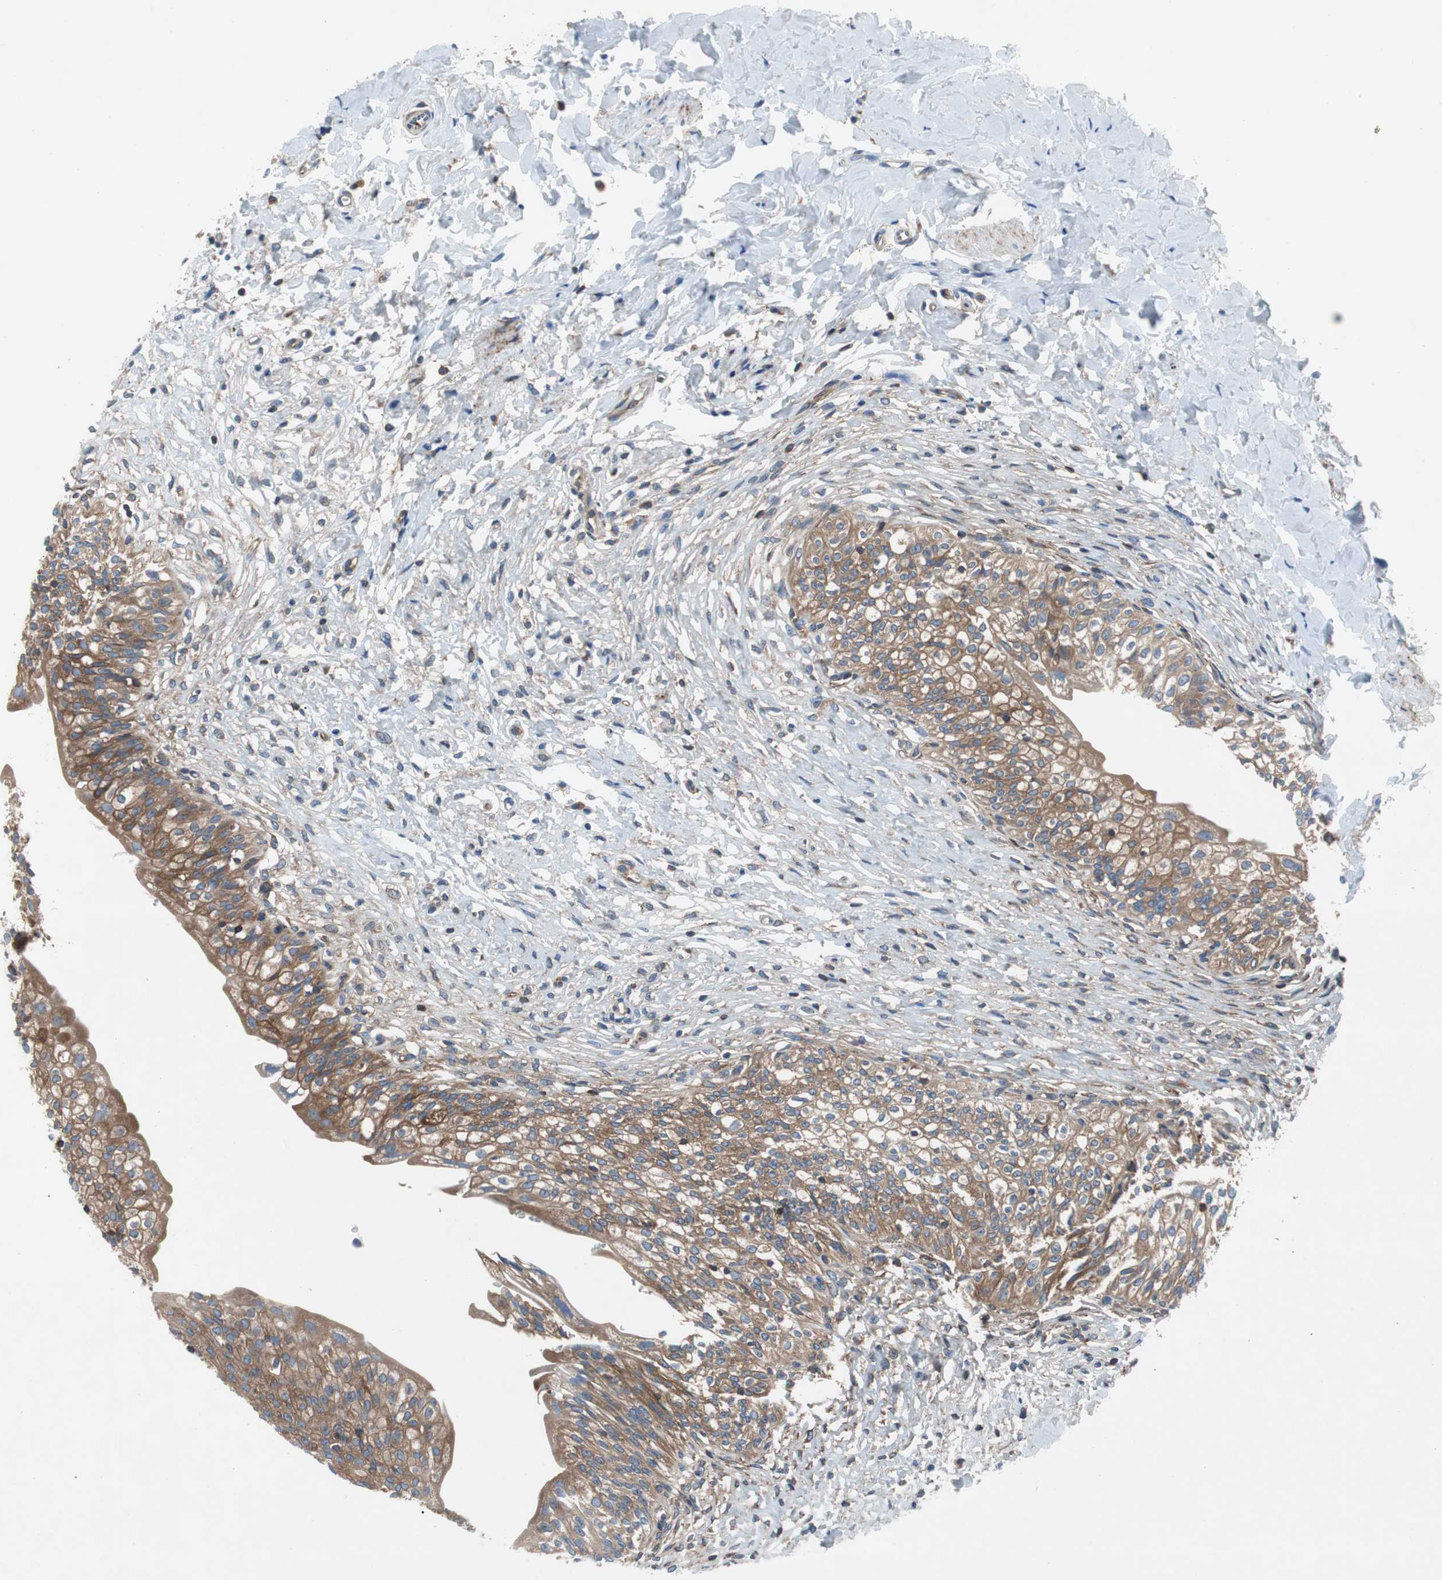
{"staining": {"intensity": "moderate", "quantity": ">75%", "location": "cytoplasmic/membranous"}, "tissue": "urinary bladder", "cell_type": "Urothelial cells", "image_type": "normal", "snomed": [{"axis": "morphology", "description": "Normal tissue, NOS"}, {"axis": "morphology", "description": "Inflammation, NOS"}, {"axis": "topography", "description": "Urinary bladder"}], "caption": "An image showing moderate cytoplasmic/membranous staining in approximately >75% of urothelial cells in normal urinary bladder, as visualized by brown immunohistochemical staining.", "gene": "GYS1", "patient": {"sex": "female", "age": 80}}